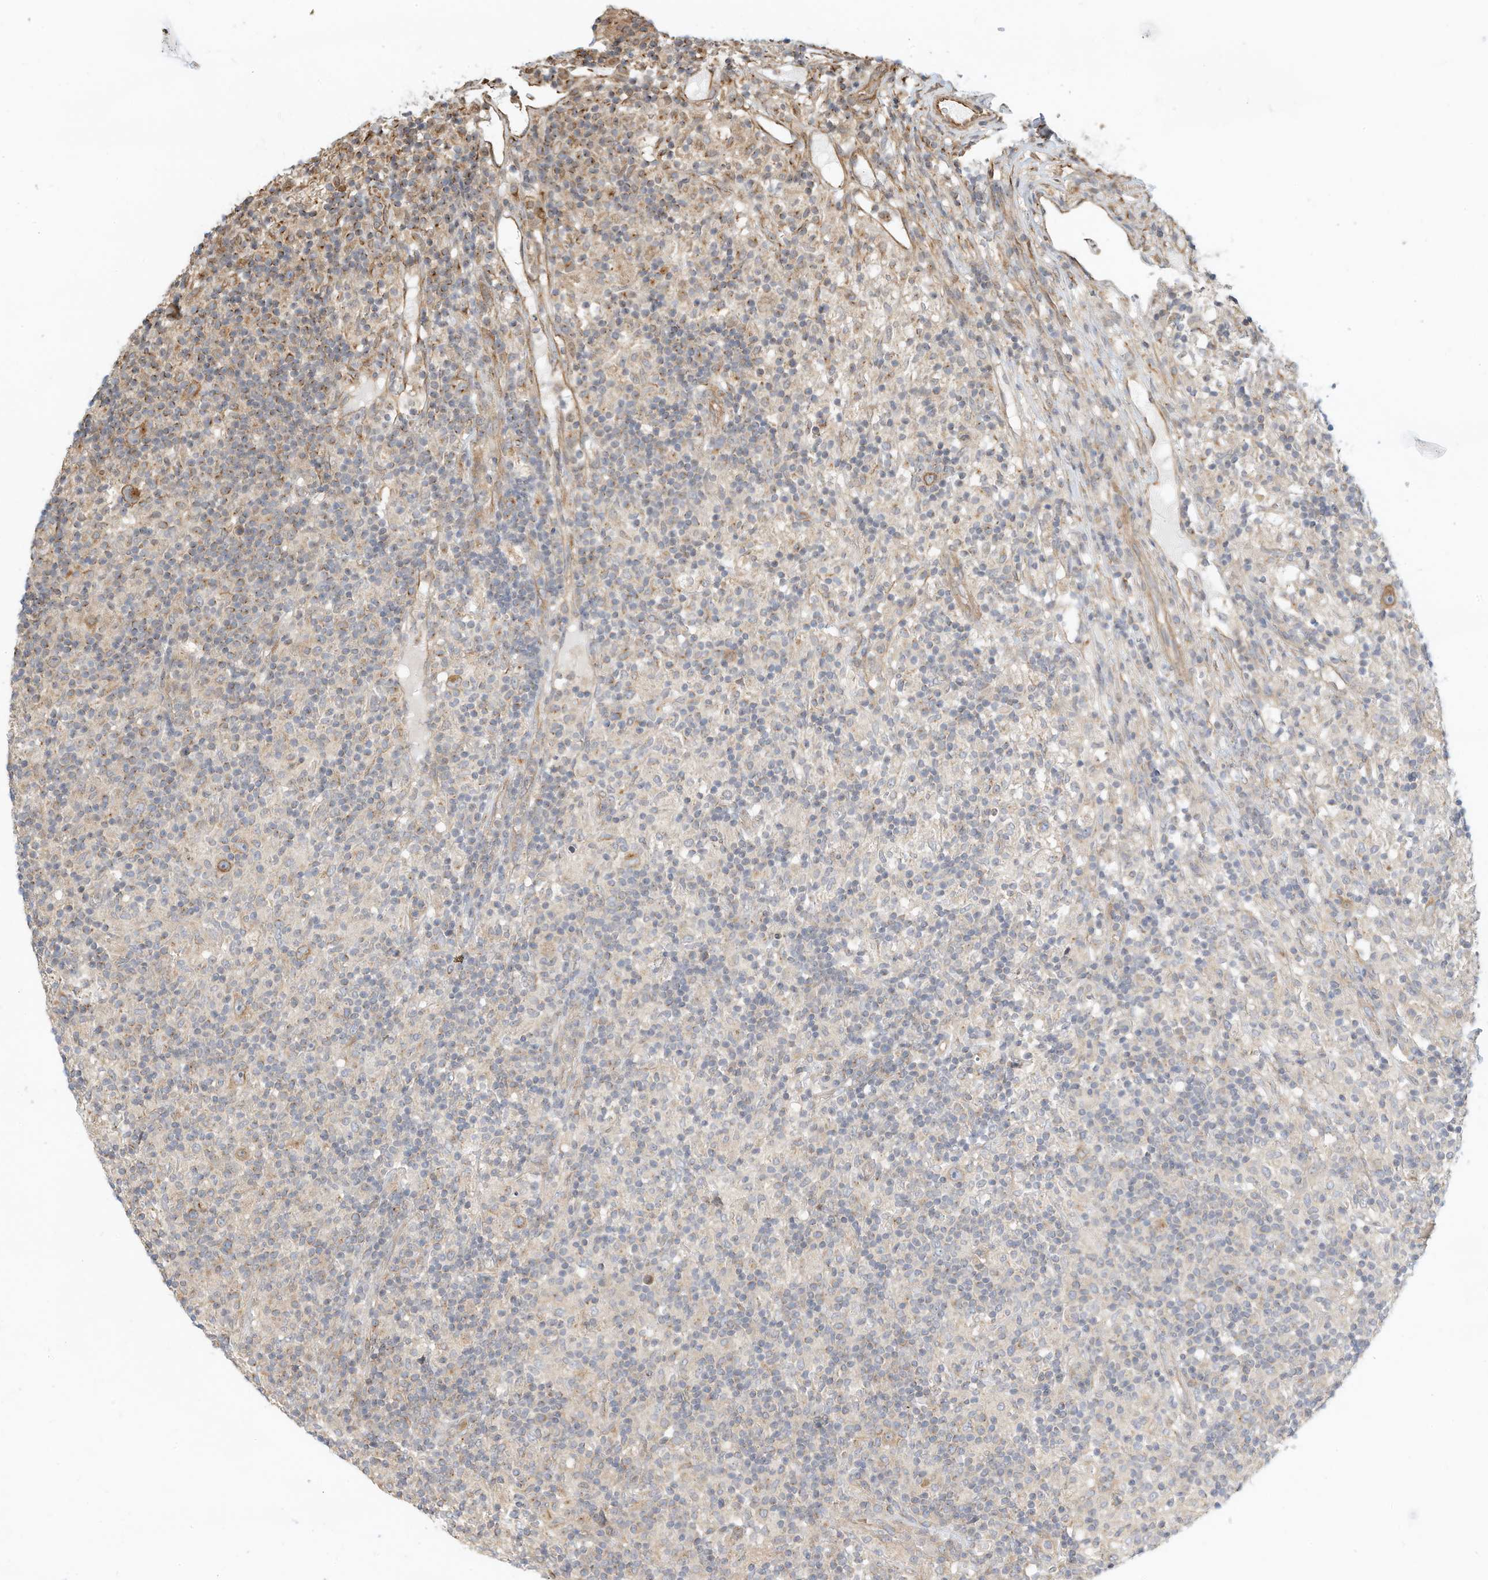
{"staining": {"intensity": "moderate", "quantity": "25%-75%", "location": "cytoplasmic/membranous"}, "tissue": "lymphoma", "cell_type": "Tumor cells", "image_type": "cancer", "snomed": [{"axis": "morphology", "description": "Hodgkin's disease, NOS"}, {"axis": "topography", "description": "Lymph node"}], "caption": "DAB (3,3'-diaminobenzidine) immunohistochemical staining of Hodgkin's disease displays moderate cytoplasmic/membranous protein staining in about 25%-75% of tumor cells.", "gene": "OFD1", "patient": {"sex": "male", "age": 70}}